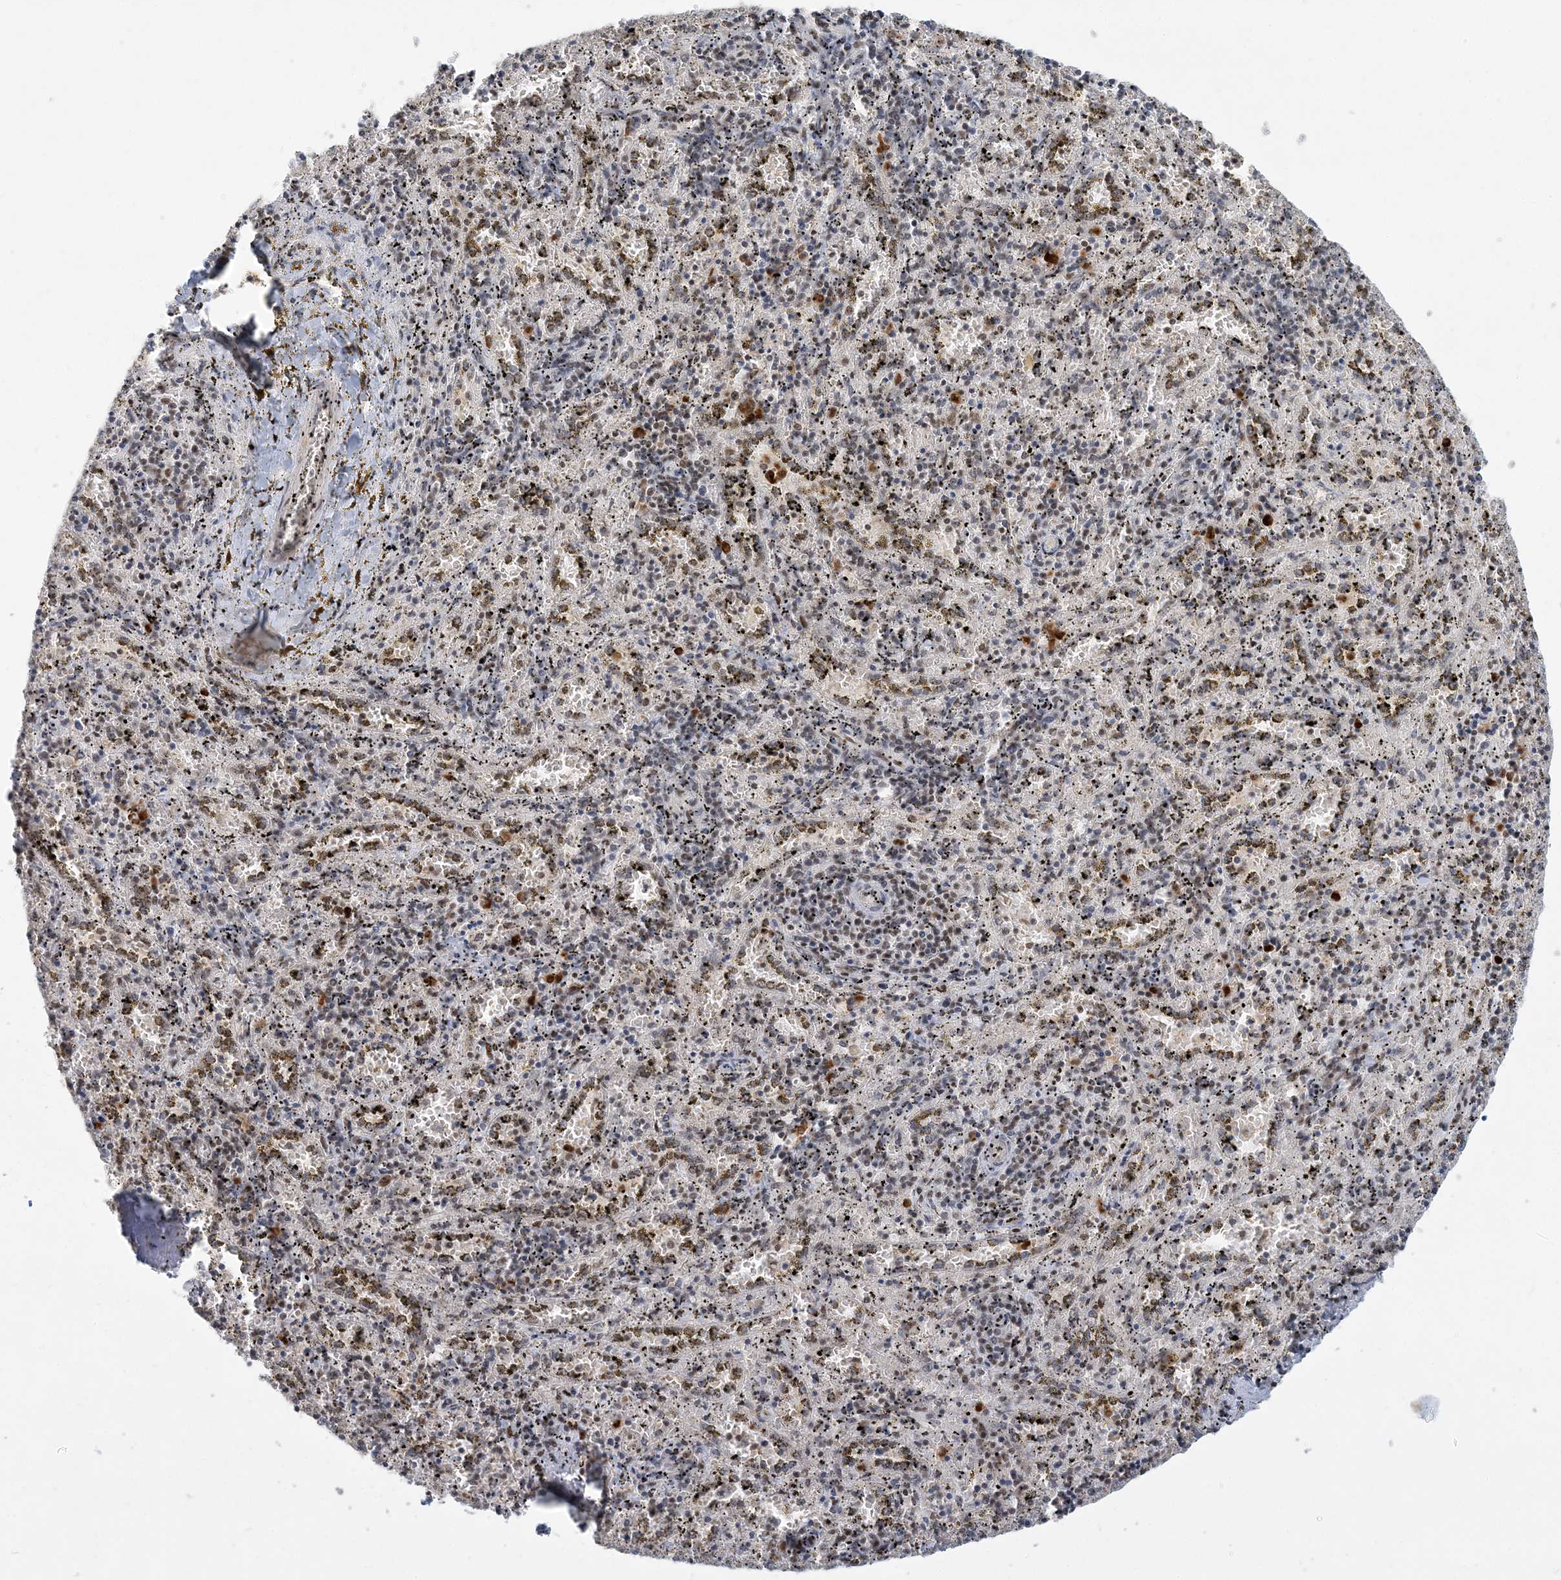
{"staining": {"intensity": "weak", "quantity": "25%-75%", "location": "nuclear"}, "tissue": "spleen", "cell_type": "Cells in red pulp", "image_type": "normal", "snomed": [{"axis": "morphology", "description": "Normal tissue, NOS"}, {"axis": "topography", "description": "Spleen"}], "caption": "Spleen was stained to show a protein in brown. There is low levels of weak nuclear positivity in approximately 25%-75% of cells in red pulp.", "gene": "PLRG1", "patient": {"sex": "male", "age": 11}}